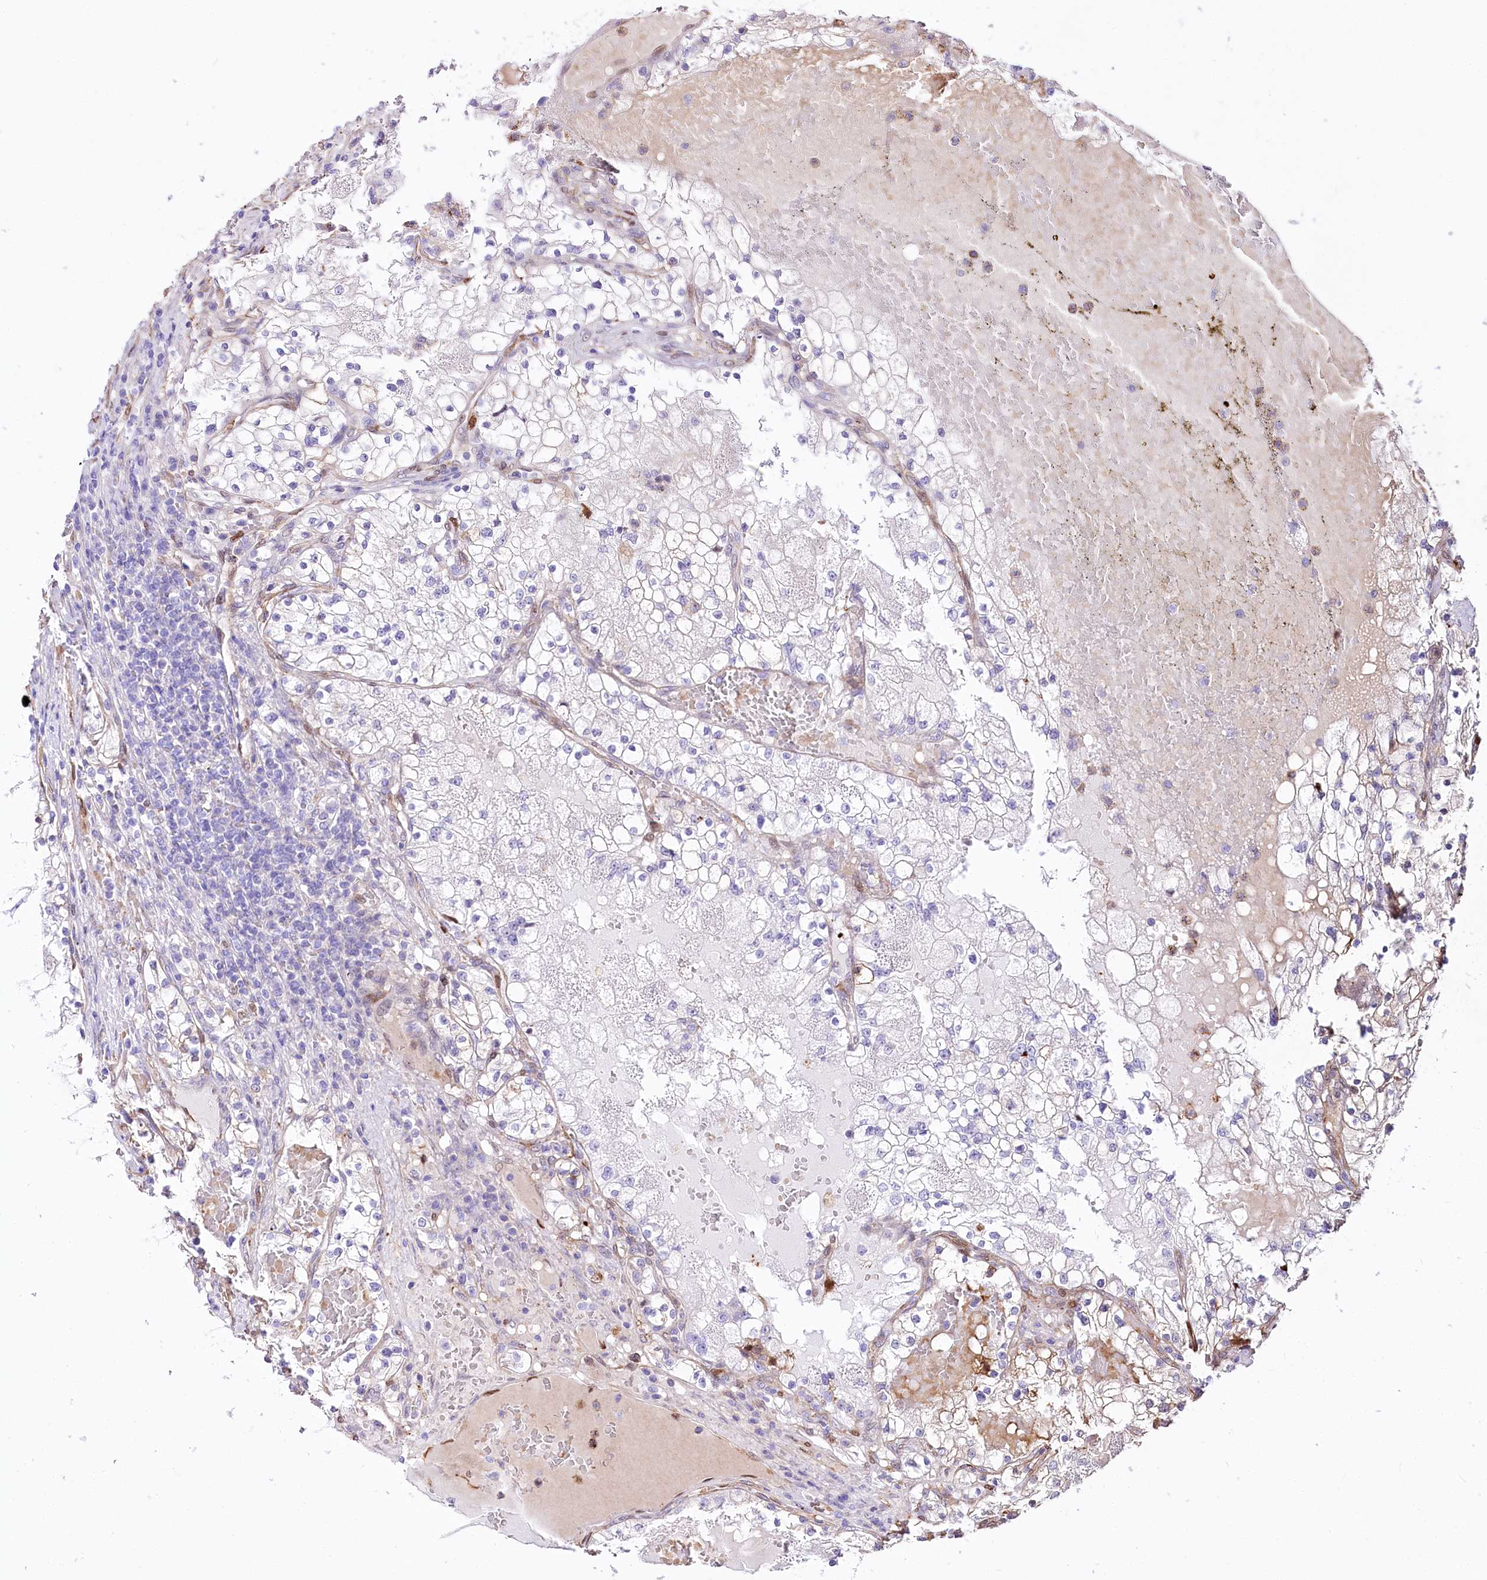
{"staining": {"intensity": "negative", "quantity": "none", "location": "none"}, "tissue": "renal cancer", "cell_type": "Tumor cells", "image_type": "cancer", "snomed": [{"axis": "morphology", "description": "Normal tissue, NOS"}, {"axis": "morphology", "description": "Adenocarcinoma, NOS"}, {"axis": "topography", "description": "Kidney"}], "caption": "DAB (3,3'-diaminobenzidine) immunohistochemical staining of renal cancer reveals no significant staining in tumor cells.", "gene": "PTMS", "patient": {"sex": "male", "age": 68}}